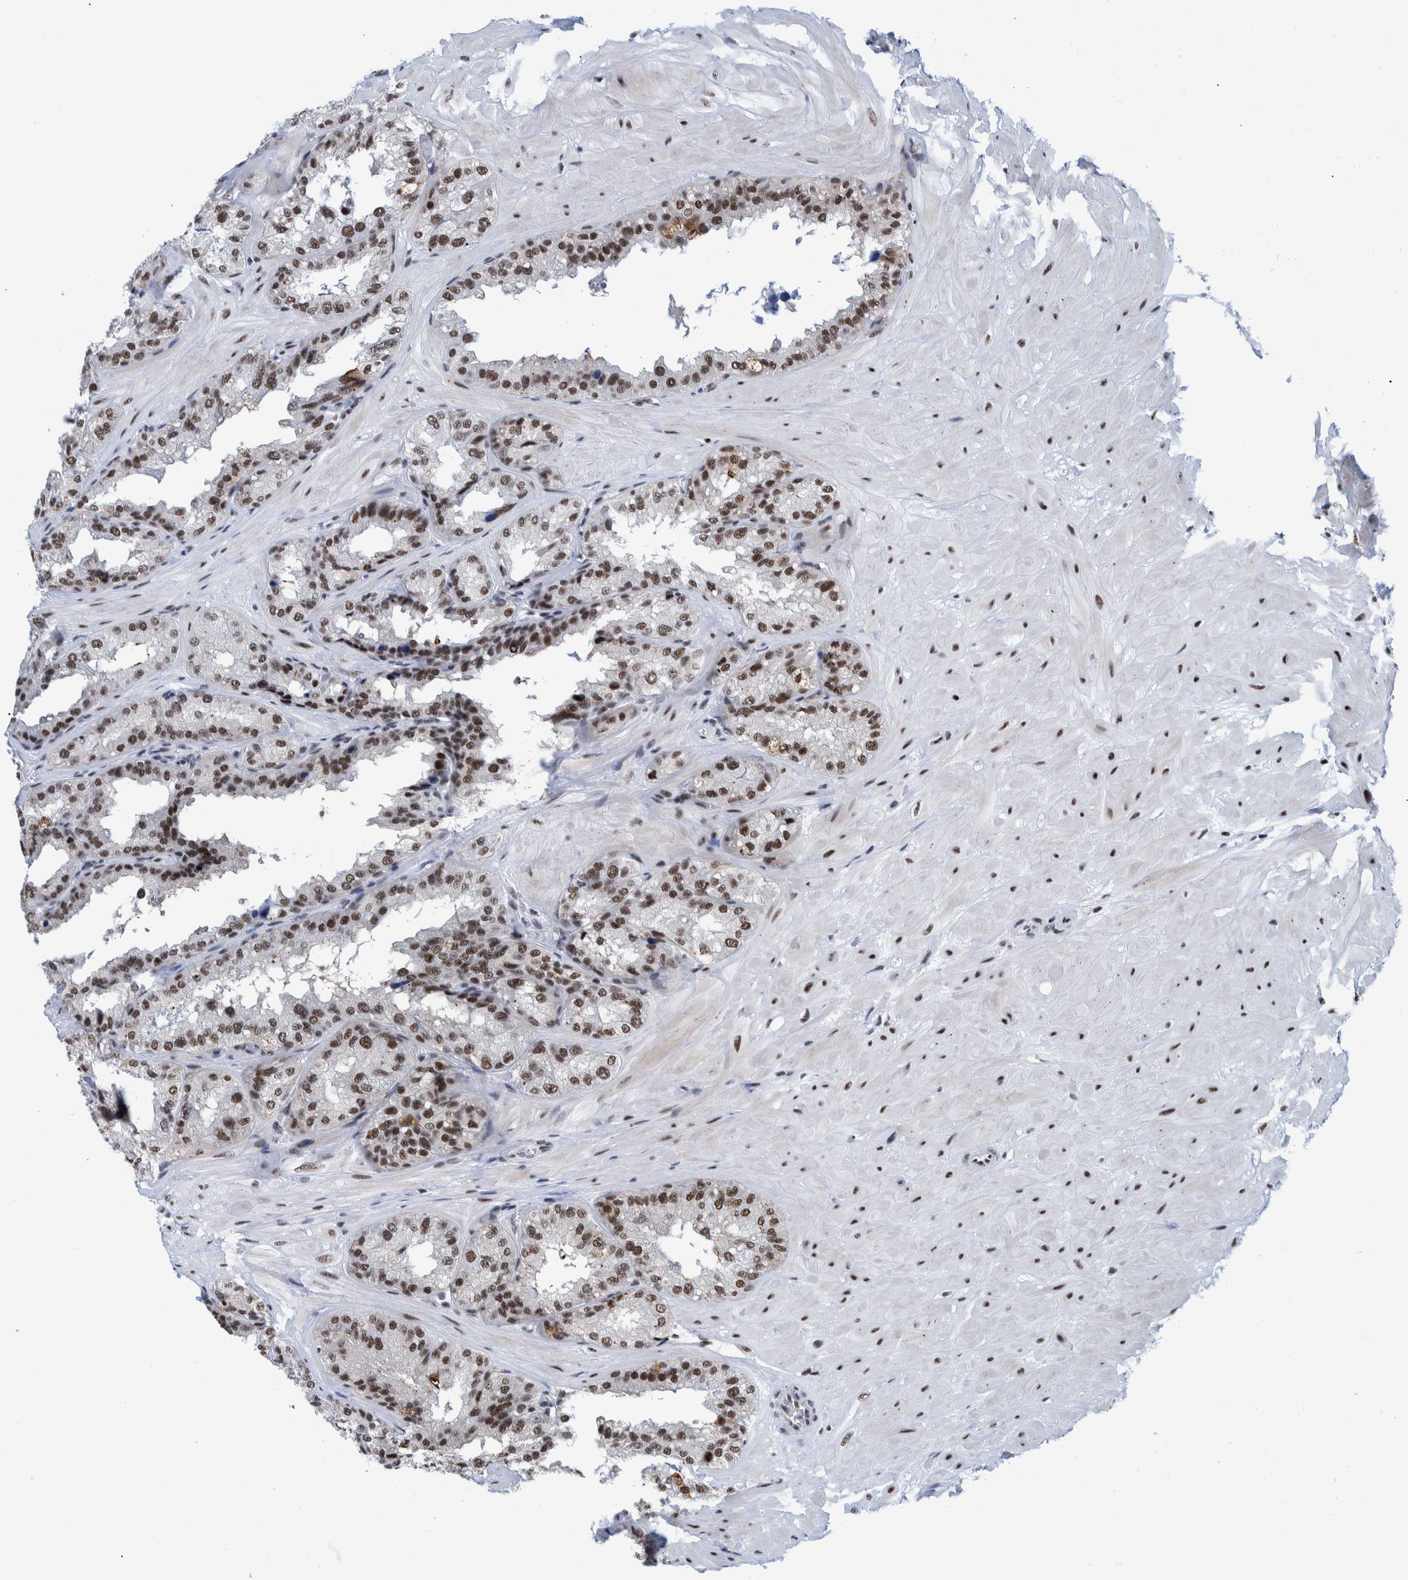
{"staining": {"intensity": "strong", "quantity": ">75%", "location": "nuclear"}, "tissue": "seminal vesicle", "cell_type": "Glandular cells", "image_type": "normal", "snomed": [{"axis": "morphology", "description": "Normal tissue, NOS"}, {"axis": "topography", "description": "Prostate"}, {"axis": "topography", "description": "Seminal veicle"}], "caption": "Immunohistochemistry (IHC) of benign seminal vesicle reveals high levels of strong nuclear positivity in approximately >75% of glandular cells.", "gene": "EFTUD2", "patient": {"sex": "male", "age": 51}}